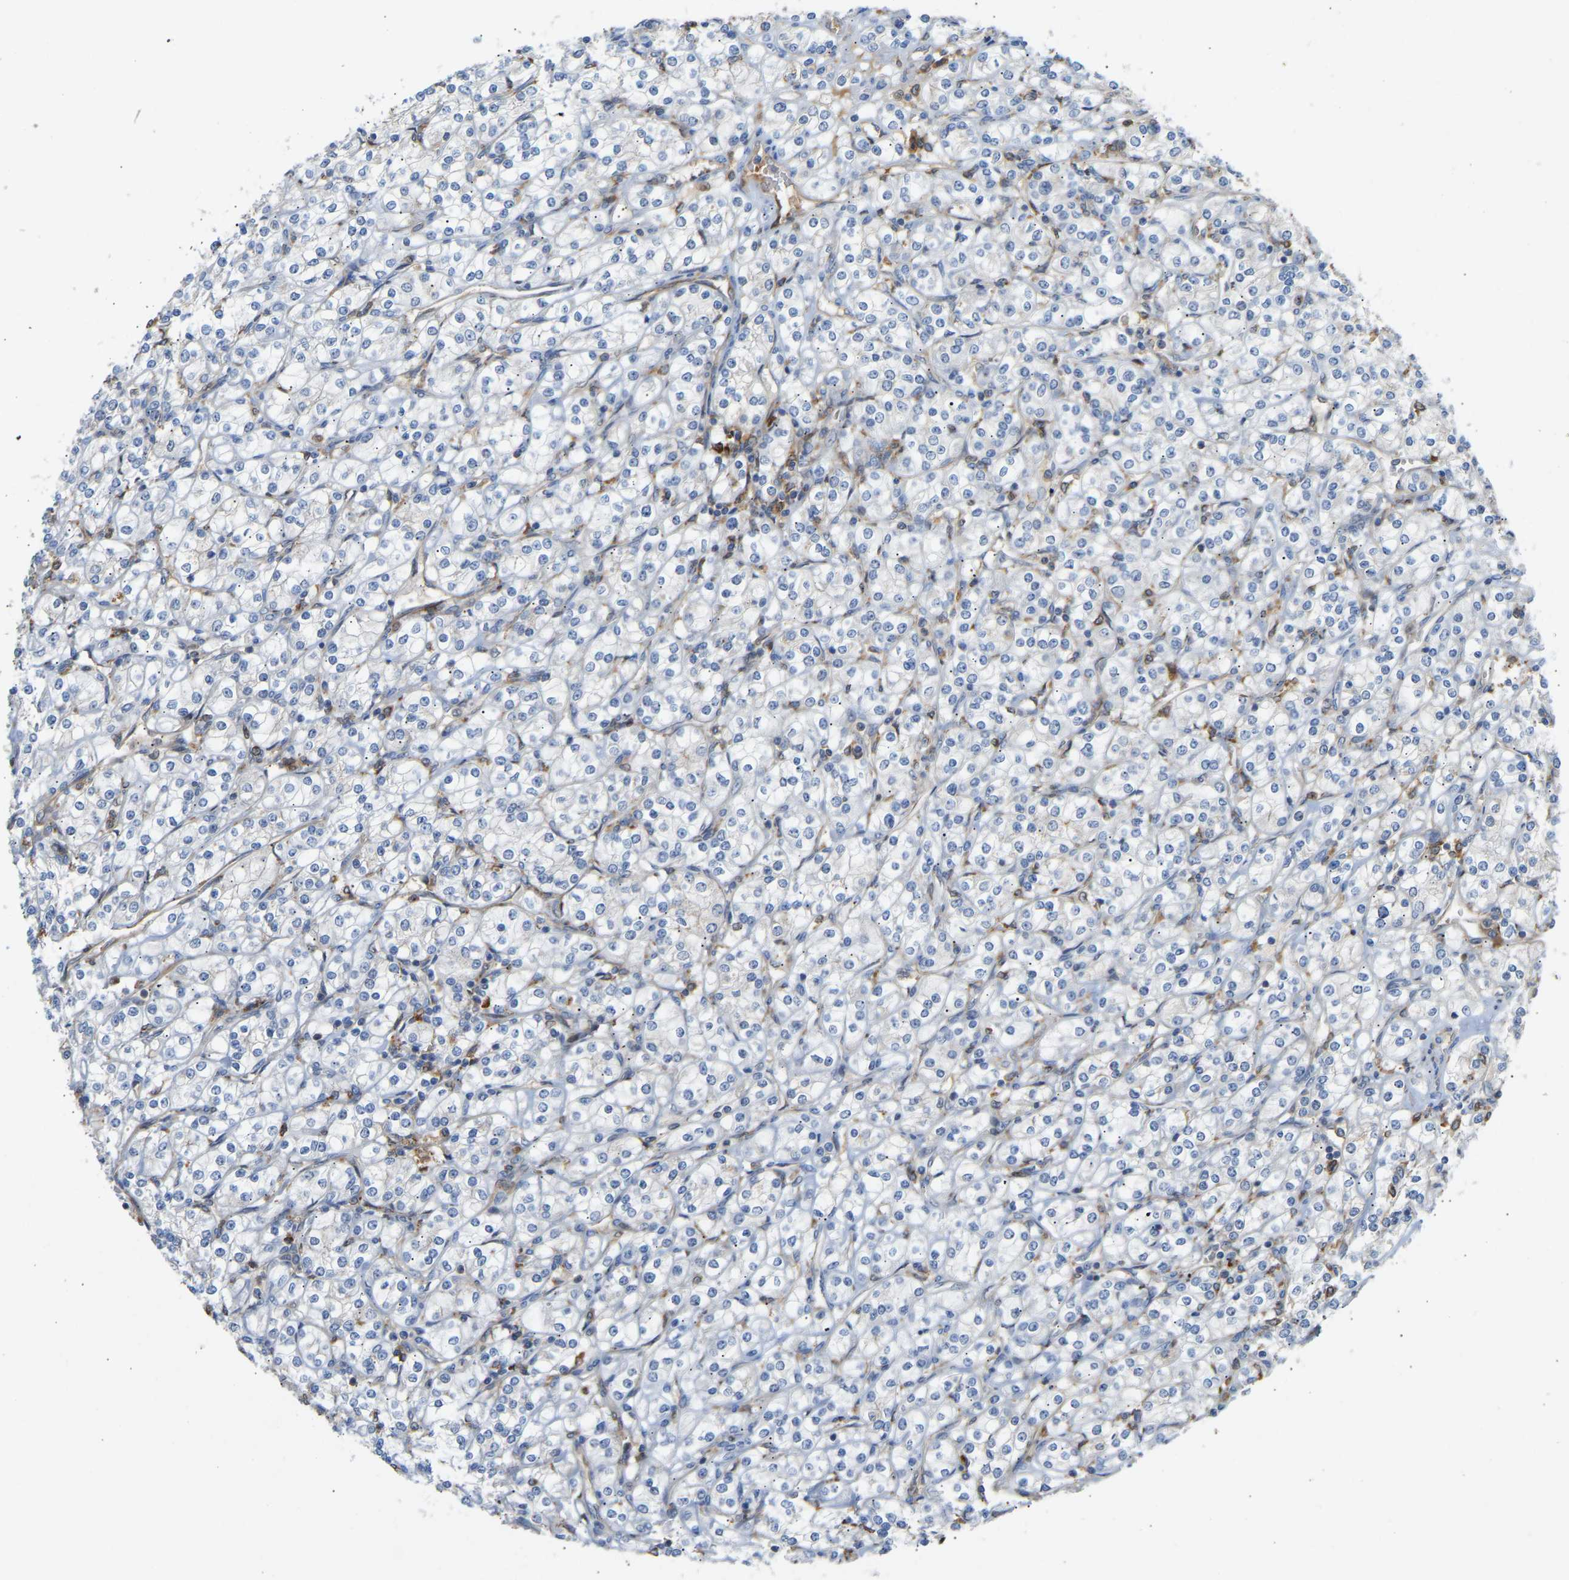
{"staining": {"intensity": "negative", "quantity": "none", "location": "none"}, "tissue": "renal cancer", "cell_type": "Tumor cells", "image_type": "cancer", "snomed": [{"axis": "morphology", "description": "Adenocarcinoma, NOS"}, {"axis": "topography", "description": "Kidney"}], "caption": "The IHC photomicrograph has no significant positivity in tumor cells of renal adenocarcinoma tissue.", "gene": "PLCG2", "patient": {"sex": "male", "age": 77}}